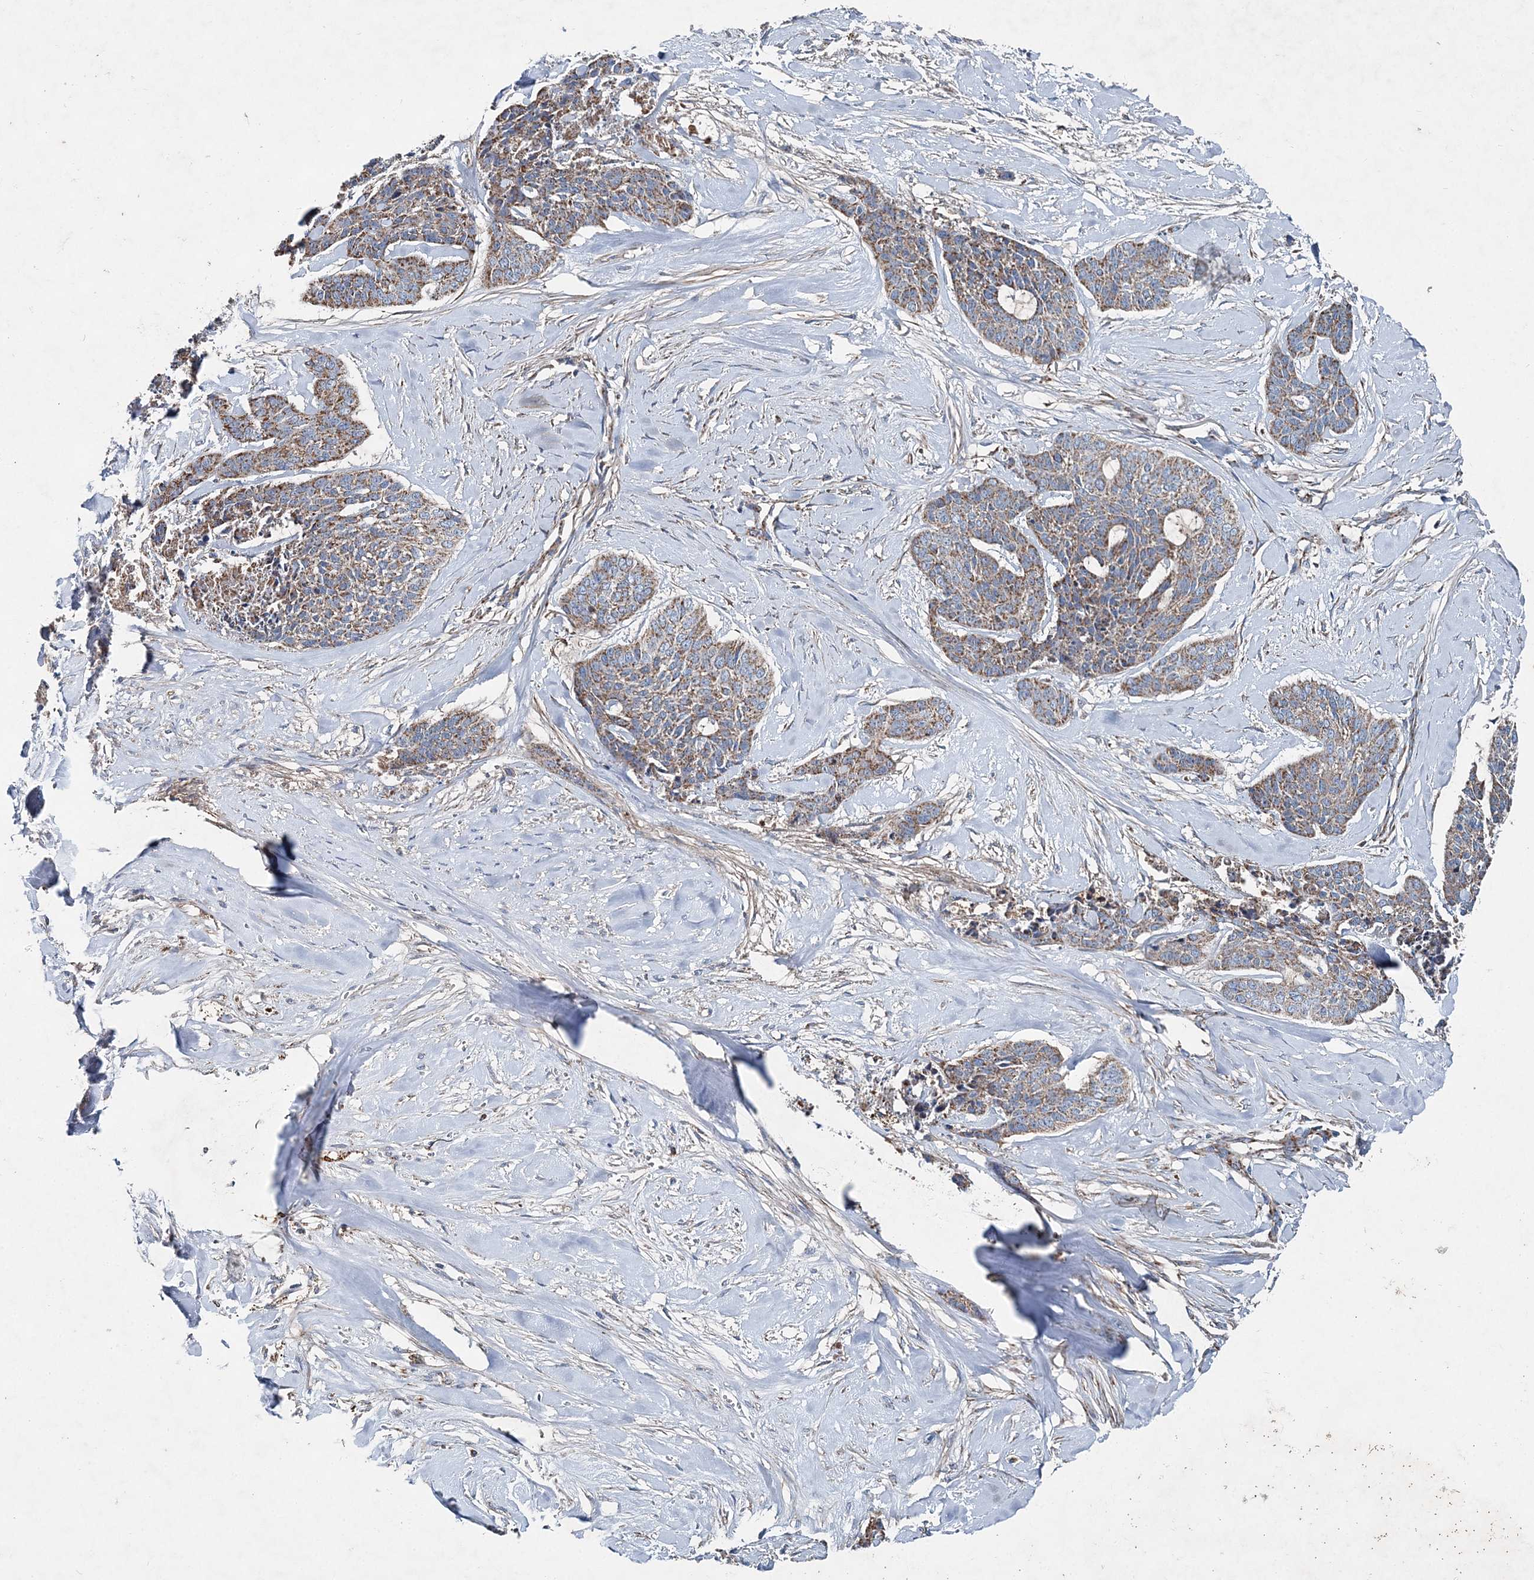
{"staining": {"intensity": "moderate", "quantity": ">75%", "location": "cytoplasmic/membranous"}, "tissue": "skin cancer", "cell_type": "Tumor cells", "image_type": "cancer", "snomed": [{"axis": "morphology", "description": "Basal cell carcinoma"}, {"axis": "topography", "description": "Skin"}], "caption": "Tumor cells reveal medium levels of moderate cytoplasmic/membranous staining in approximately >75% of cells in human skin basal cell carcinoma.", "gene": "SPAG16", "patient": {"sex": "female", "age": 64}}